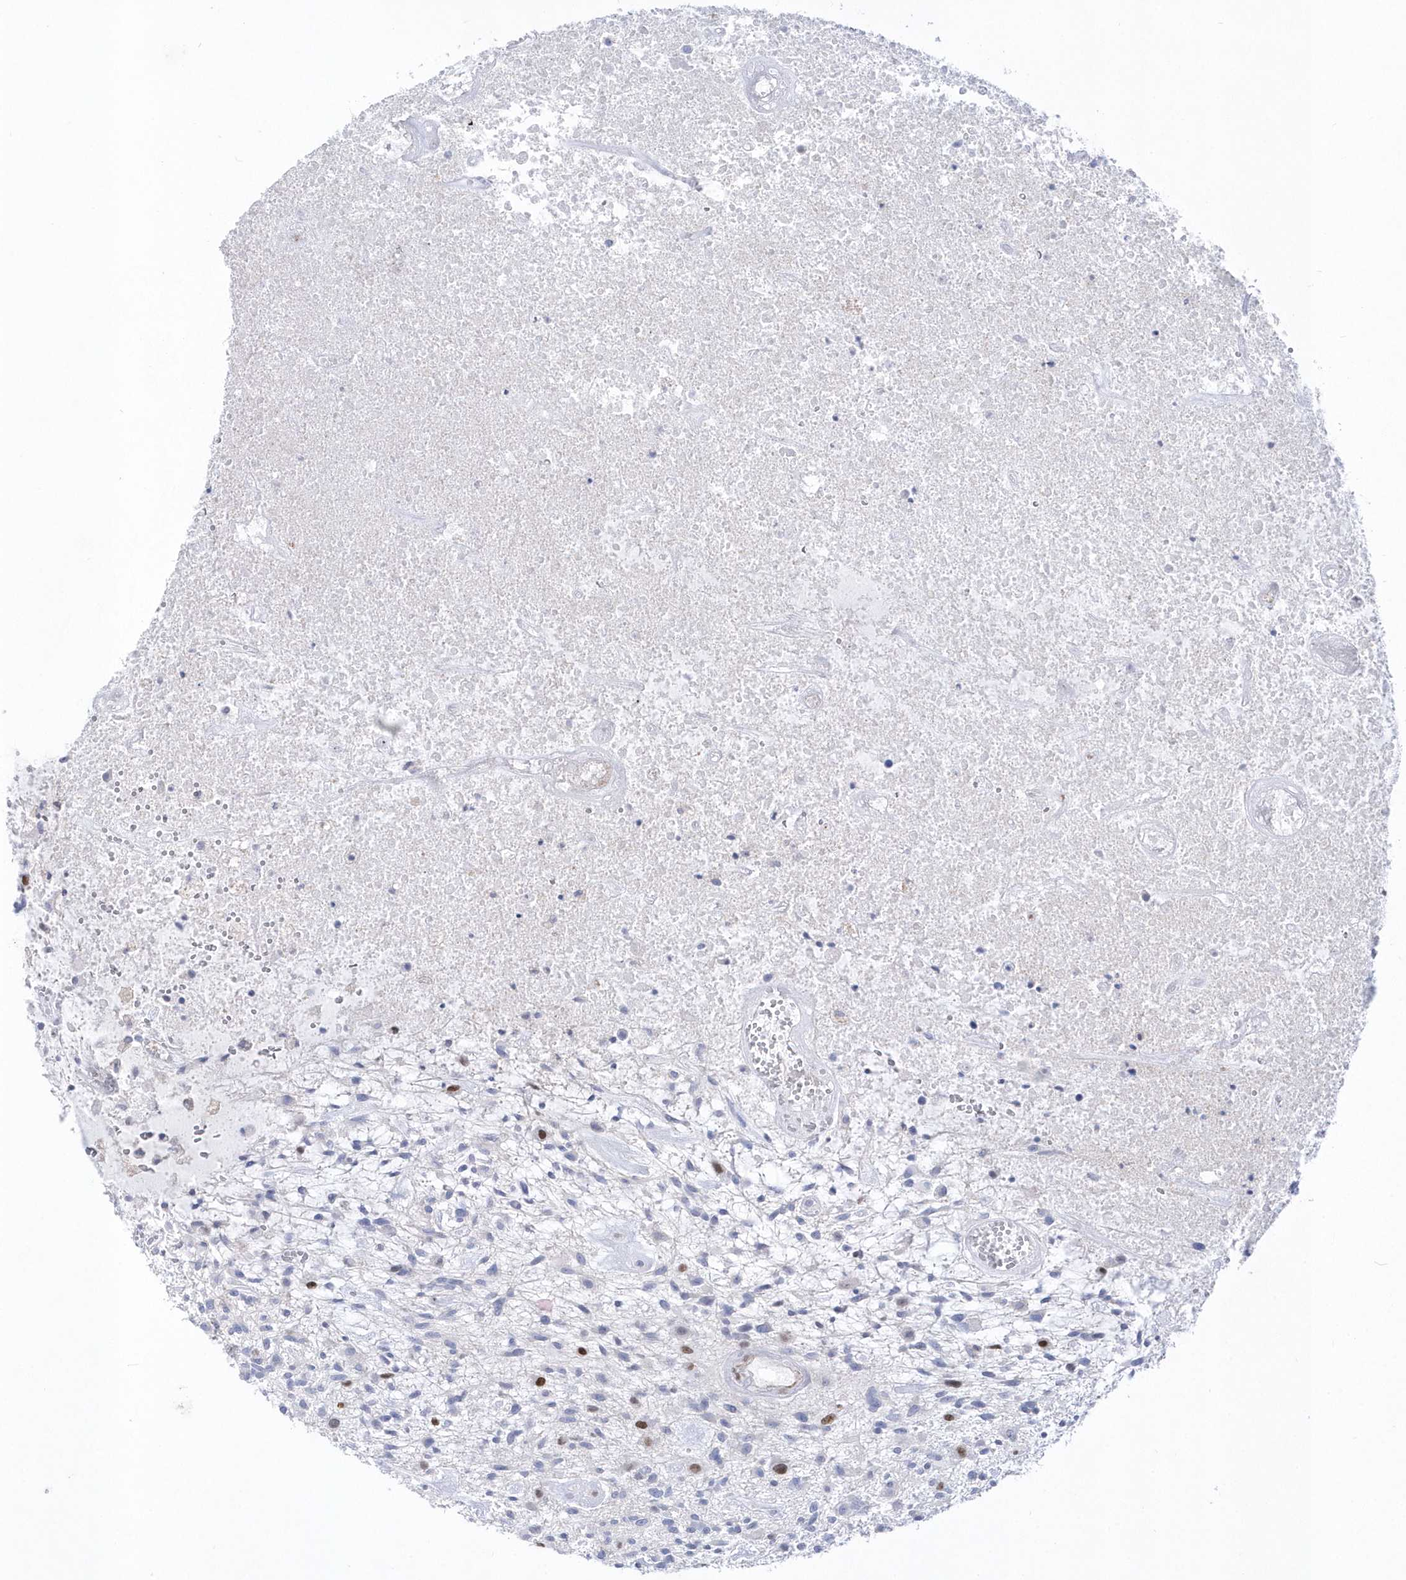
{"staining": {"intensity": "negative", "quantity": "none", "location": "none"}, "tissue": "glioma", "cell_type": "Tumor cells", "image_type": "cancer", "snomed": [{"axis": "morphology", "description": "Glioma, malignant, High grade"}, {"axis": "topography", "description": "Brain"}], "caption": "A high-resolution image shows immunohistochemistry (IHC) staining of high-grade glioma (malignant), which shows no significant expression in tumor cells.", "gene": "TMCO6", "patient": {"sex": "male", "age": 47}}